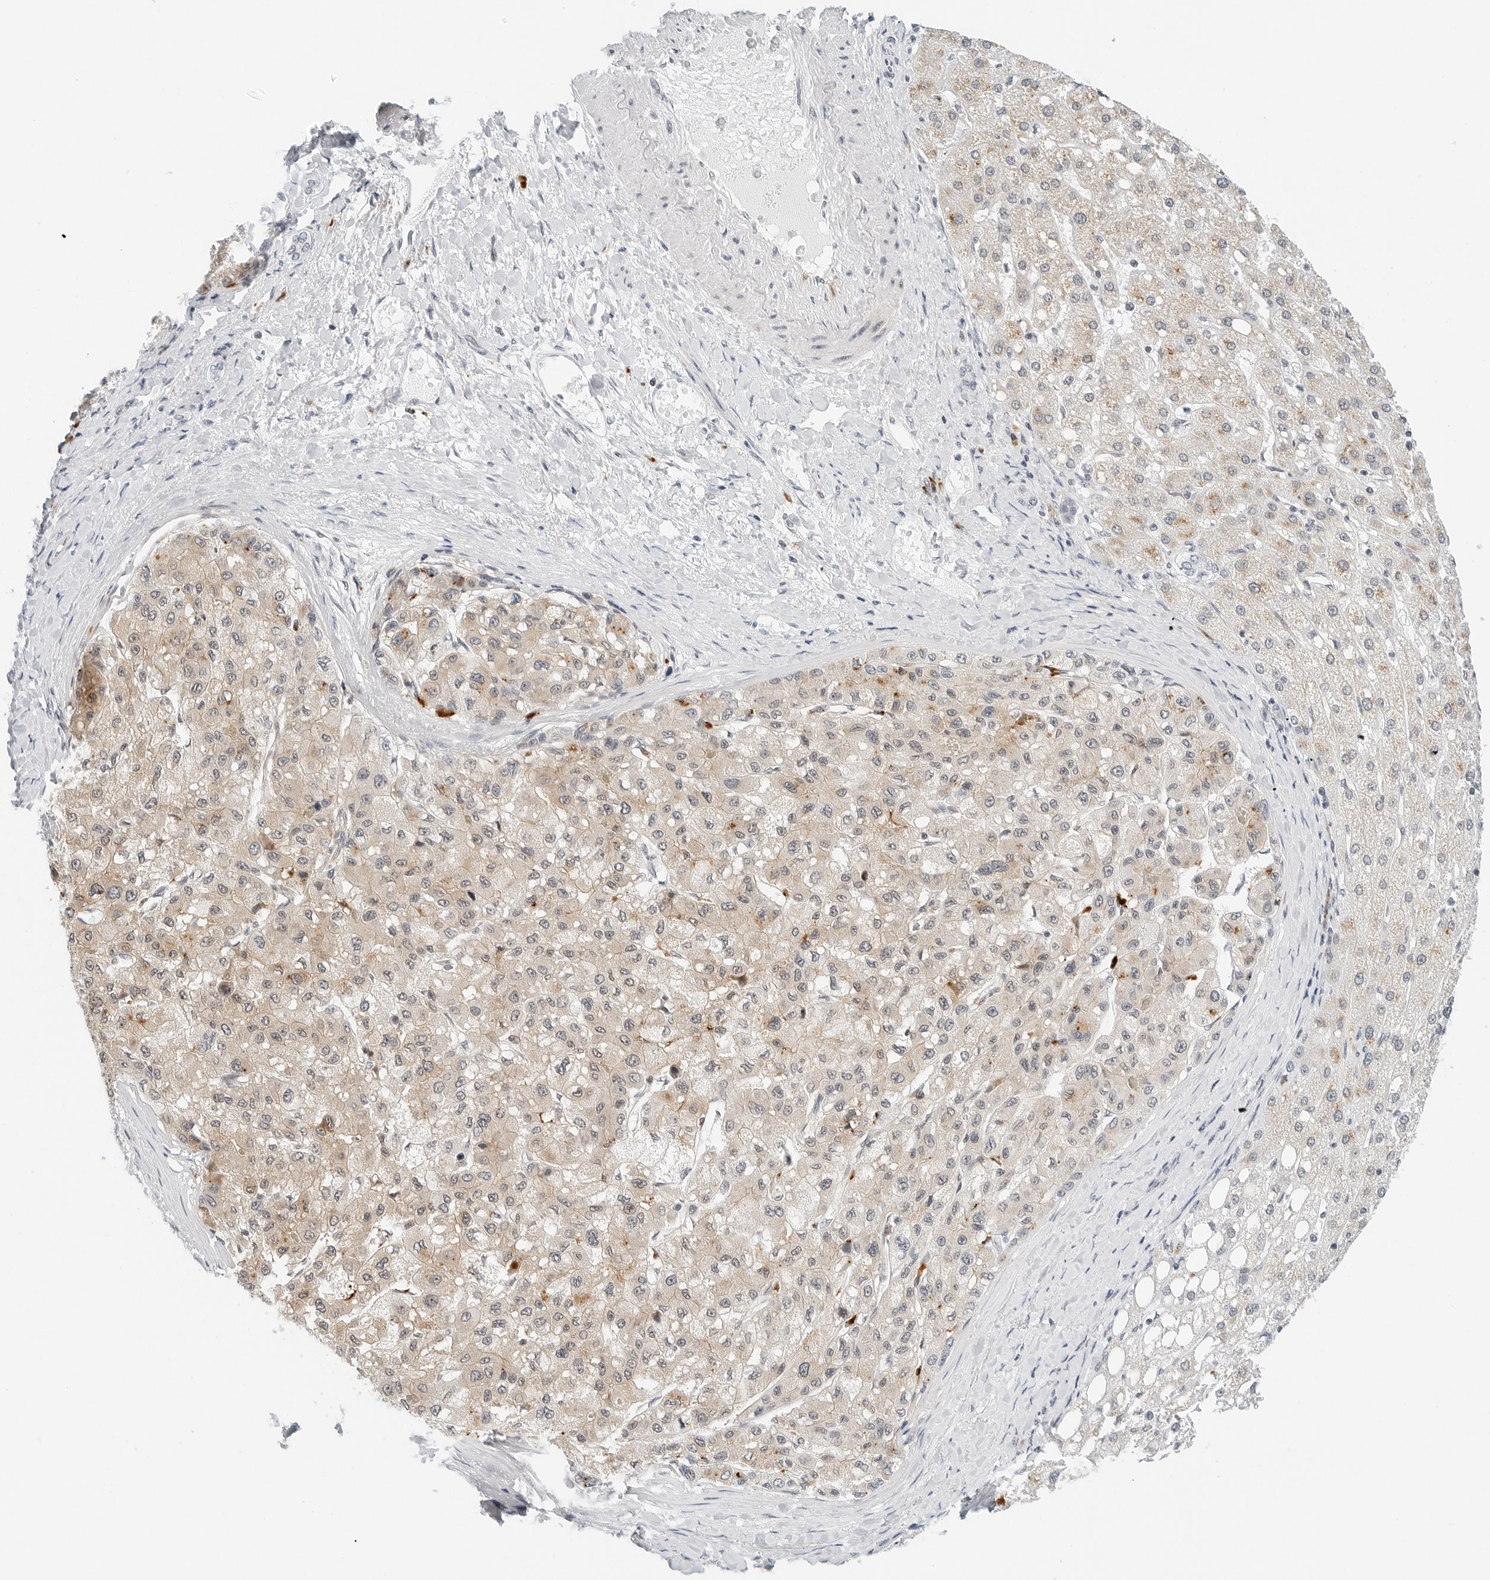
{"staining": {"intensity": "weak", "quantity": "<25%", "location": "cytoplasmic/membranous"}, "tissue": "liver cancer", "cell_type": "Tumor cells", "image_type": "cancer", "snomed": [{"axis": "morphology", "description": "Carcinoma, Hepatocellular, NOS"}, {"axis": "topography", "description": "Liver"}], "caption": "Liver cancer stained for a protein using immunohistochemistry (IHC) displays no staining tumor cells.", "gene": "PARP10", "patient": {"sex": "male", "age": 80}}